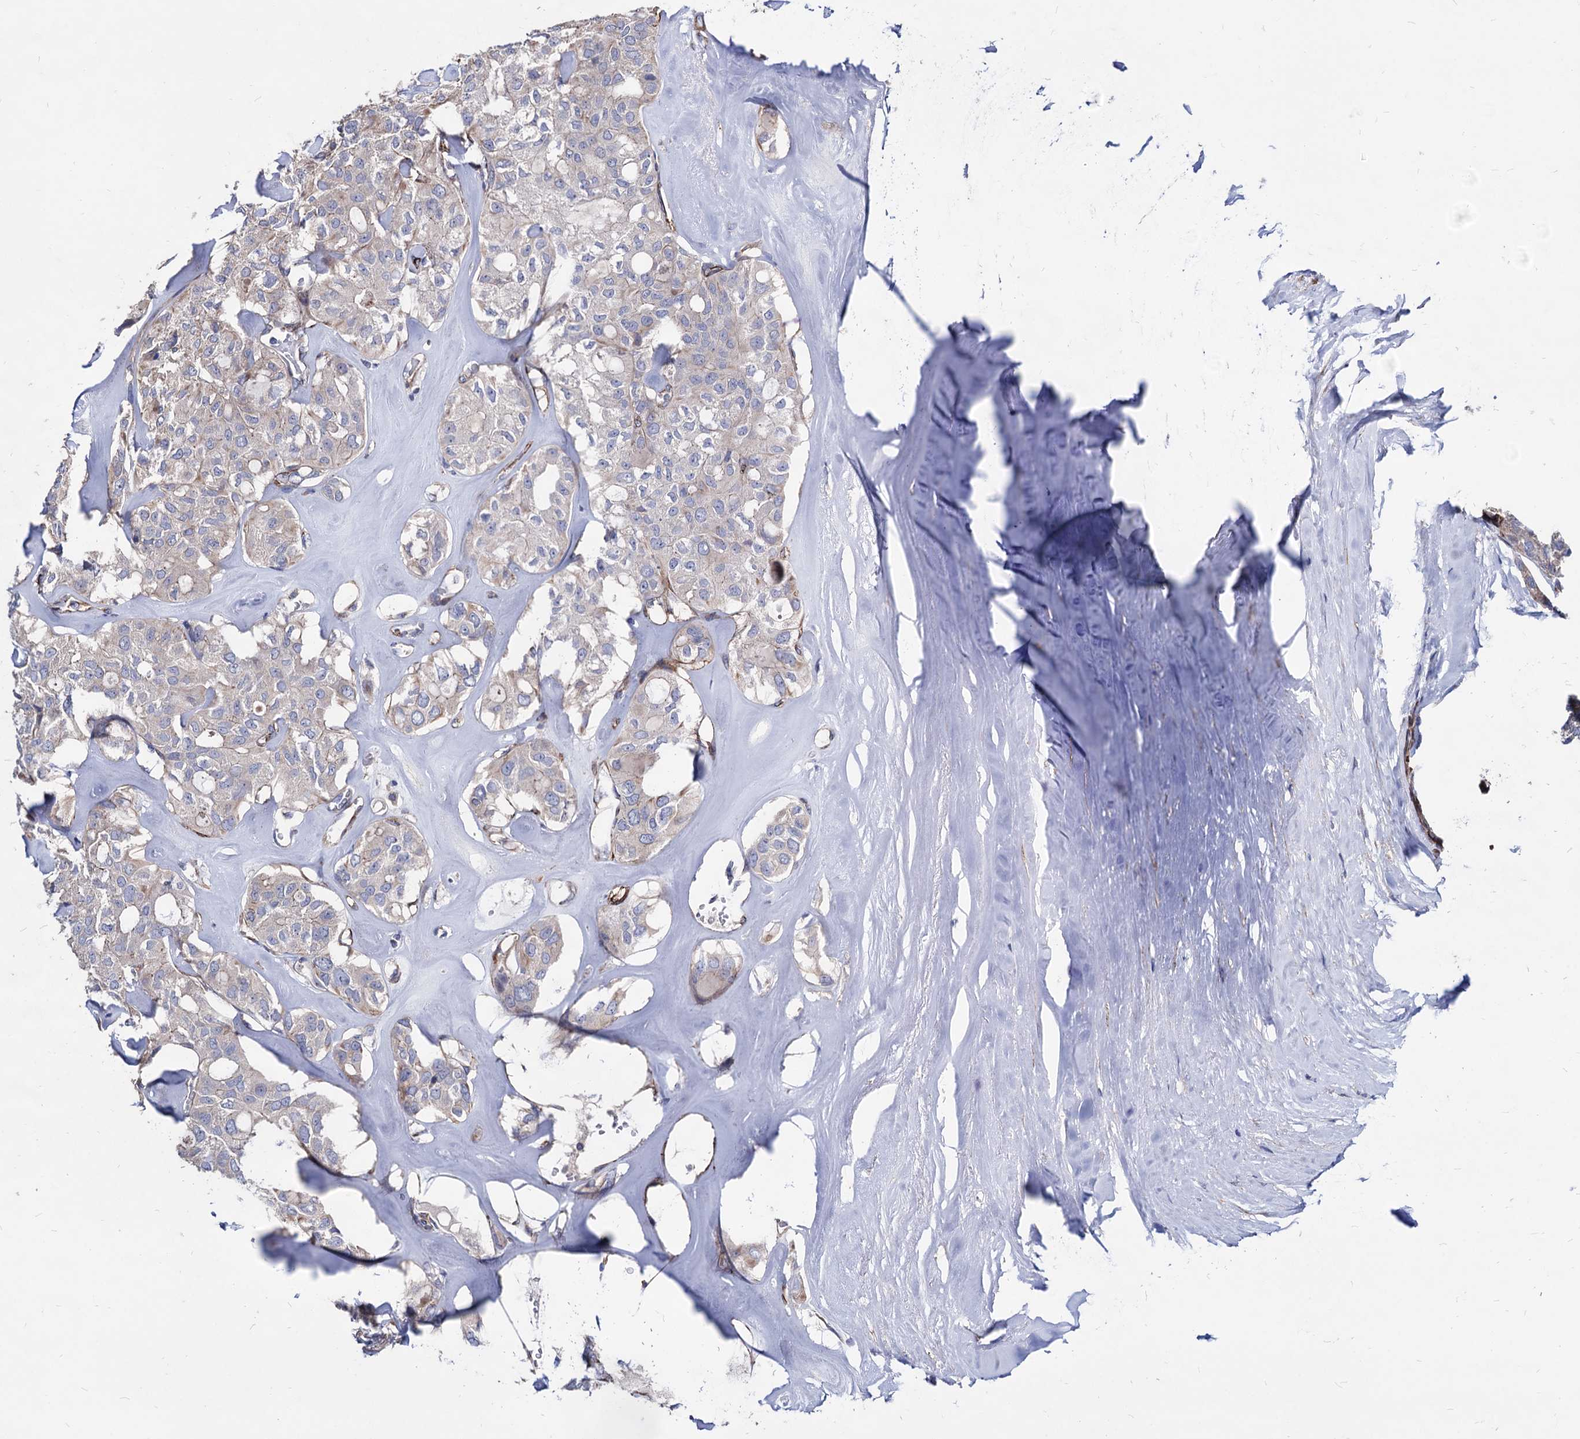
{"staining": {"intensity": "weak", "quantity": "<25%", "location": "cytoplasmic/membranous"}, "tissue": "thyroid cancer", "cell_type": "Tumor cells", "image_type": "cancer", "snomed": [{"axis": "morphology", "description": "Follicular adenoma carcinoma, NOS"}, {"axis": "topography", "description": "Thyroid gland"}], "caption": "Protein analysis of thyroid cancer (follicular adenoma carcinoma) displays no significant expression in tumor cells. The staining was performed using DAB to visualize the protein expression in brown, while the nuclei were stained in blue with hematoxylin (Magnification: 20x).", "gene": "WDR11", "patient": {"sex": "male", "age": 75}}